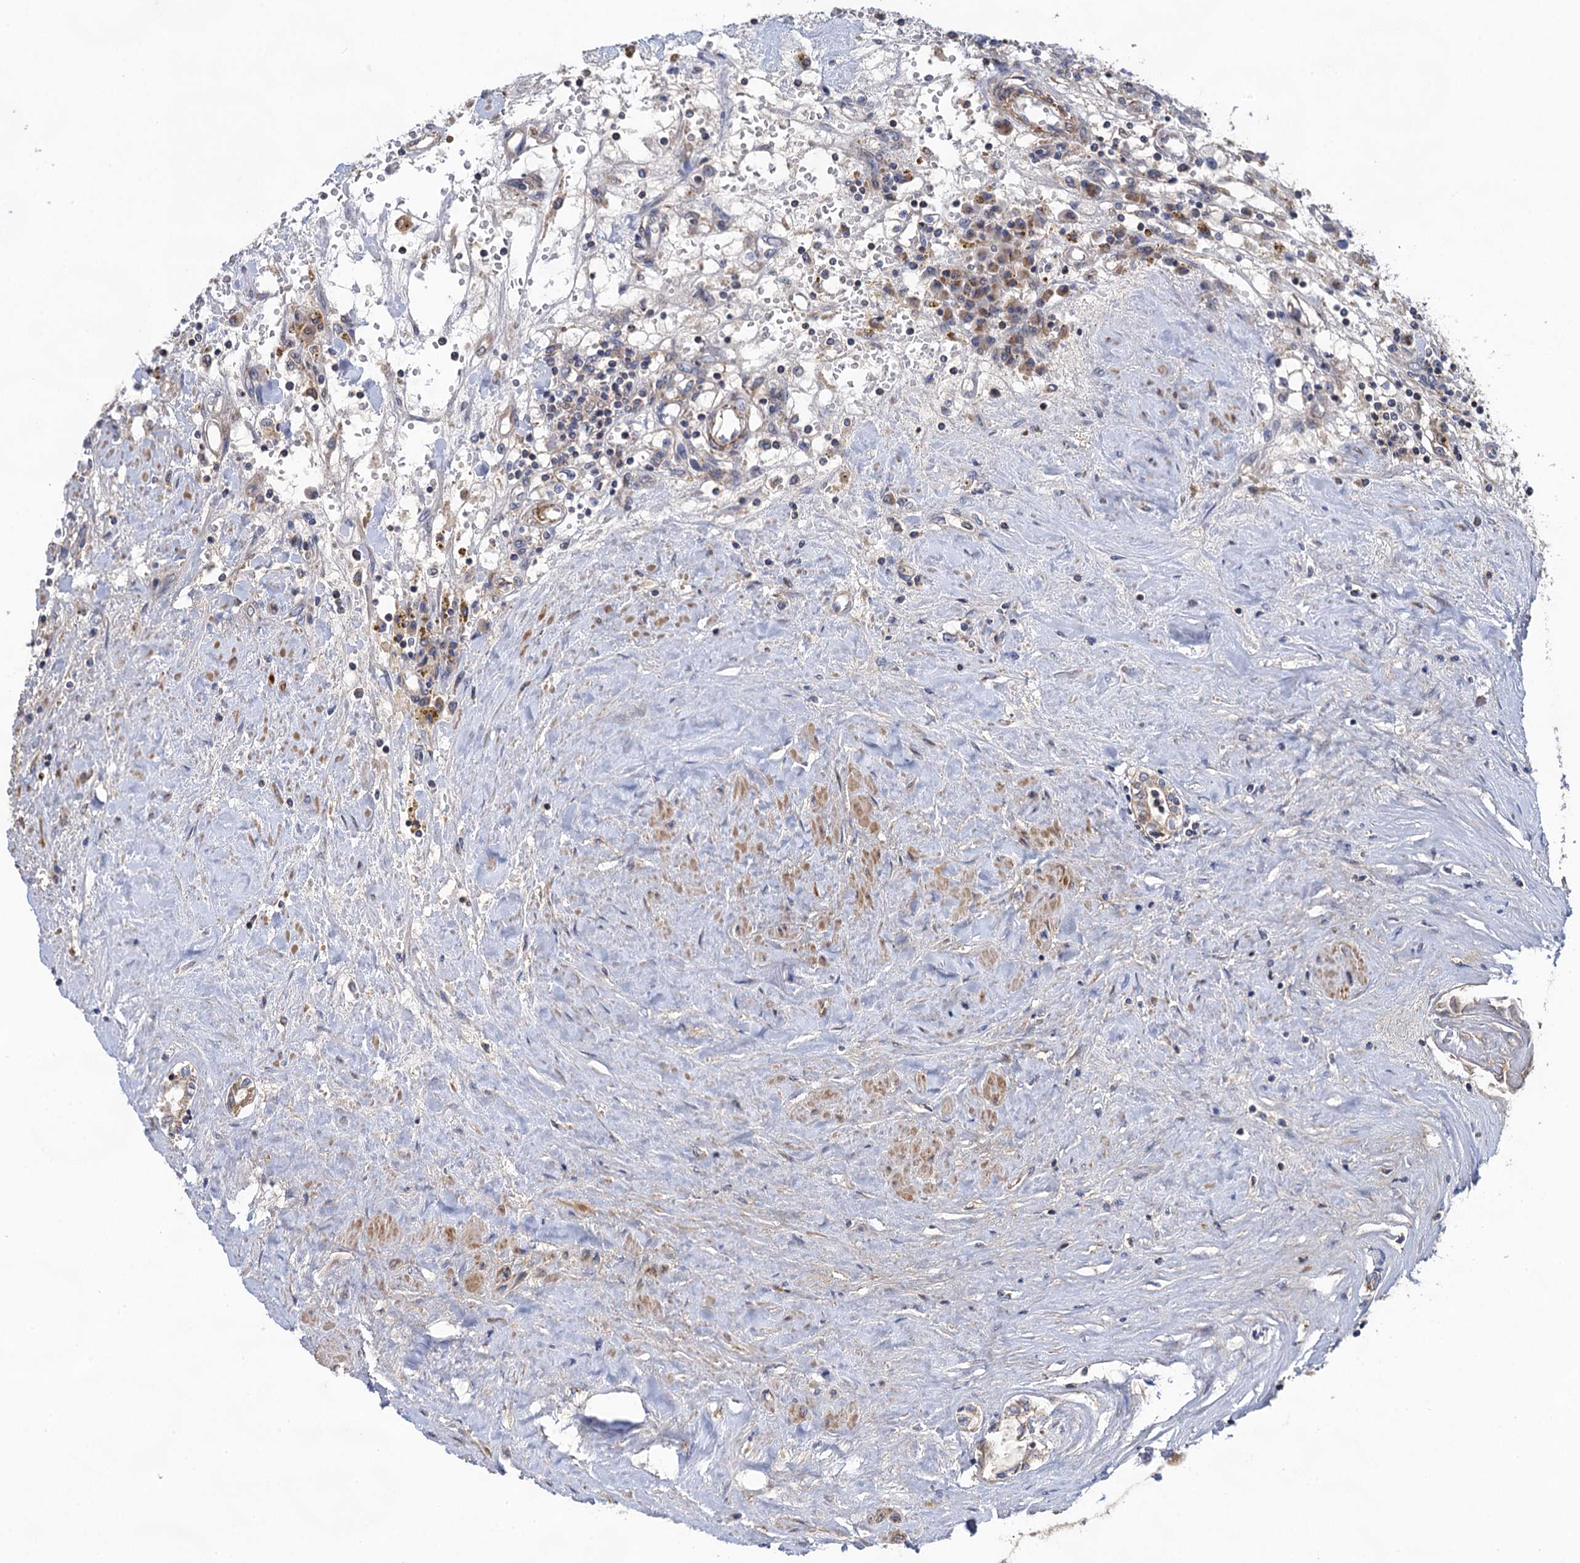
{"staining": {"intensity": "negative", "quantity": "none", "location": "none"}, "tissue": "renal cancer", "cell_type": "Tumor cells", "image_type": "cancer", "snomed": [{"axis": "morphology", "description": "Adenocarcinoma, NOS"}, {"axis": "topography", "description": "Kidney"}], "caption": "Photomicrograph shows no protein positivity in tumor cells of adenocarcinoma (renal) tissue. The staining is performed using DAB brown chromogen with nuclei counter-stained in using hematoxylin.", "gene": "WDR88", "patient": {"sex": "male", "age": 56}}